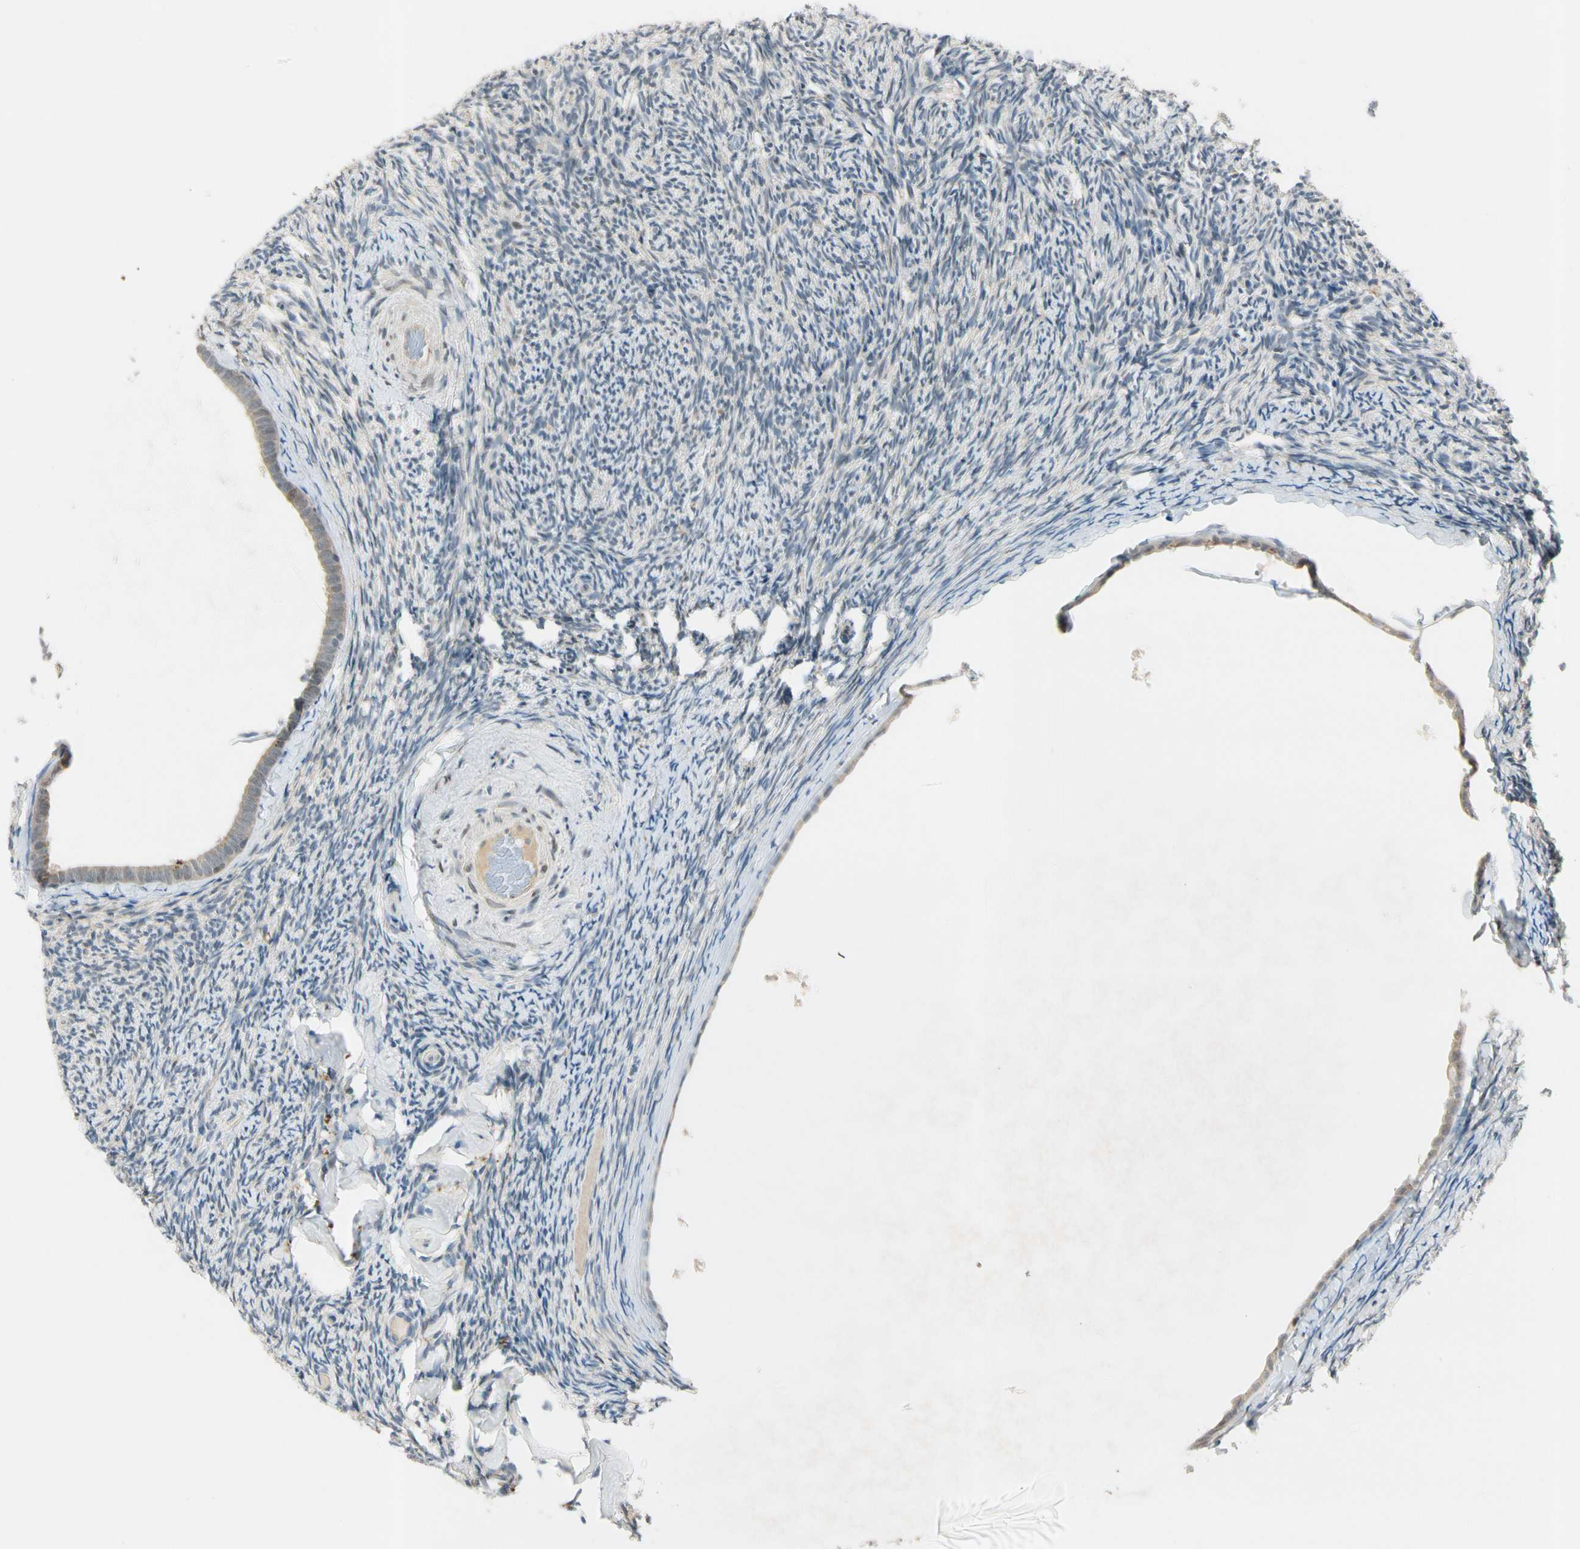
{"staining": {"intensity": "moderate", "quantity": ">75%", "location": "cytoplasmic/membranous"}, "tissue": "ovary", "cell_type": "Follicle cells", "image_type": "normal", "snomed": [{"axis": "morphology", "description": "Normal tissue, NOS"}, {"axis": "topography", "description": "Ovary"}], "caption": "Immunohistochemical staining of benign human ovary exhibits moderate cytoplasmic/membranous protein positivity in about >75% of follicle cells. The staining is performed using DAB brown chromogen to label protein expression. The nuclei are counter-stained blue using hematoxylin.", "gene": "RPS6KB2", "patient": {"sex": "female", "age": 60}}